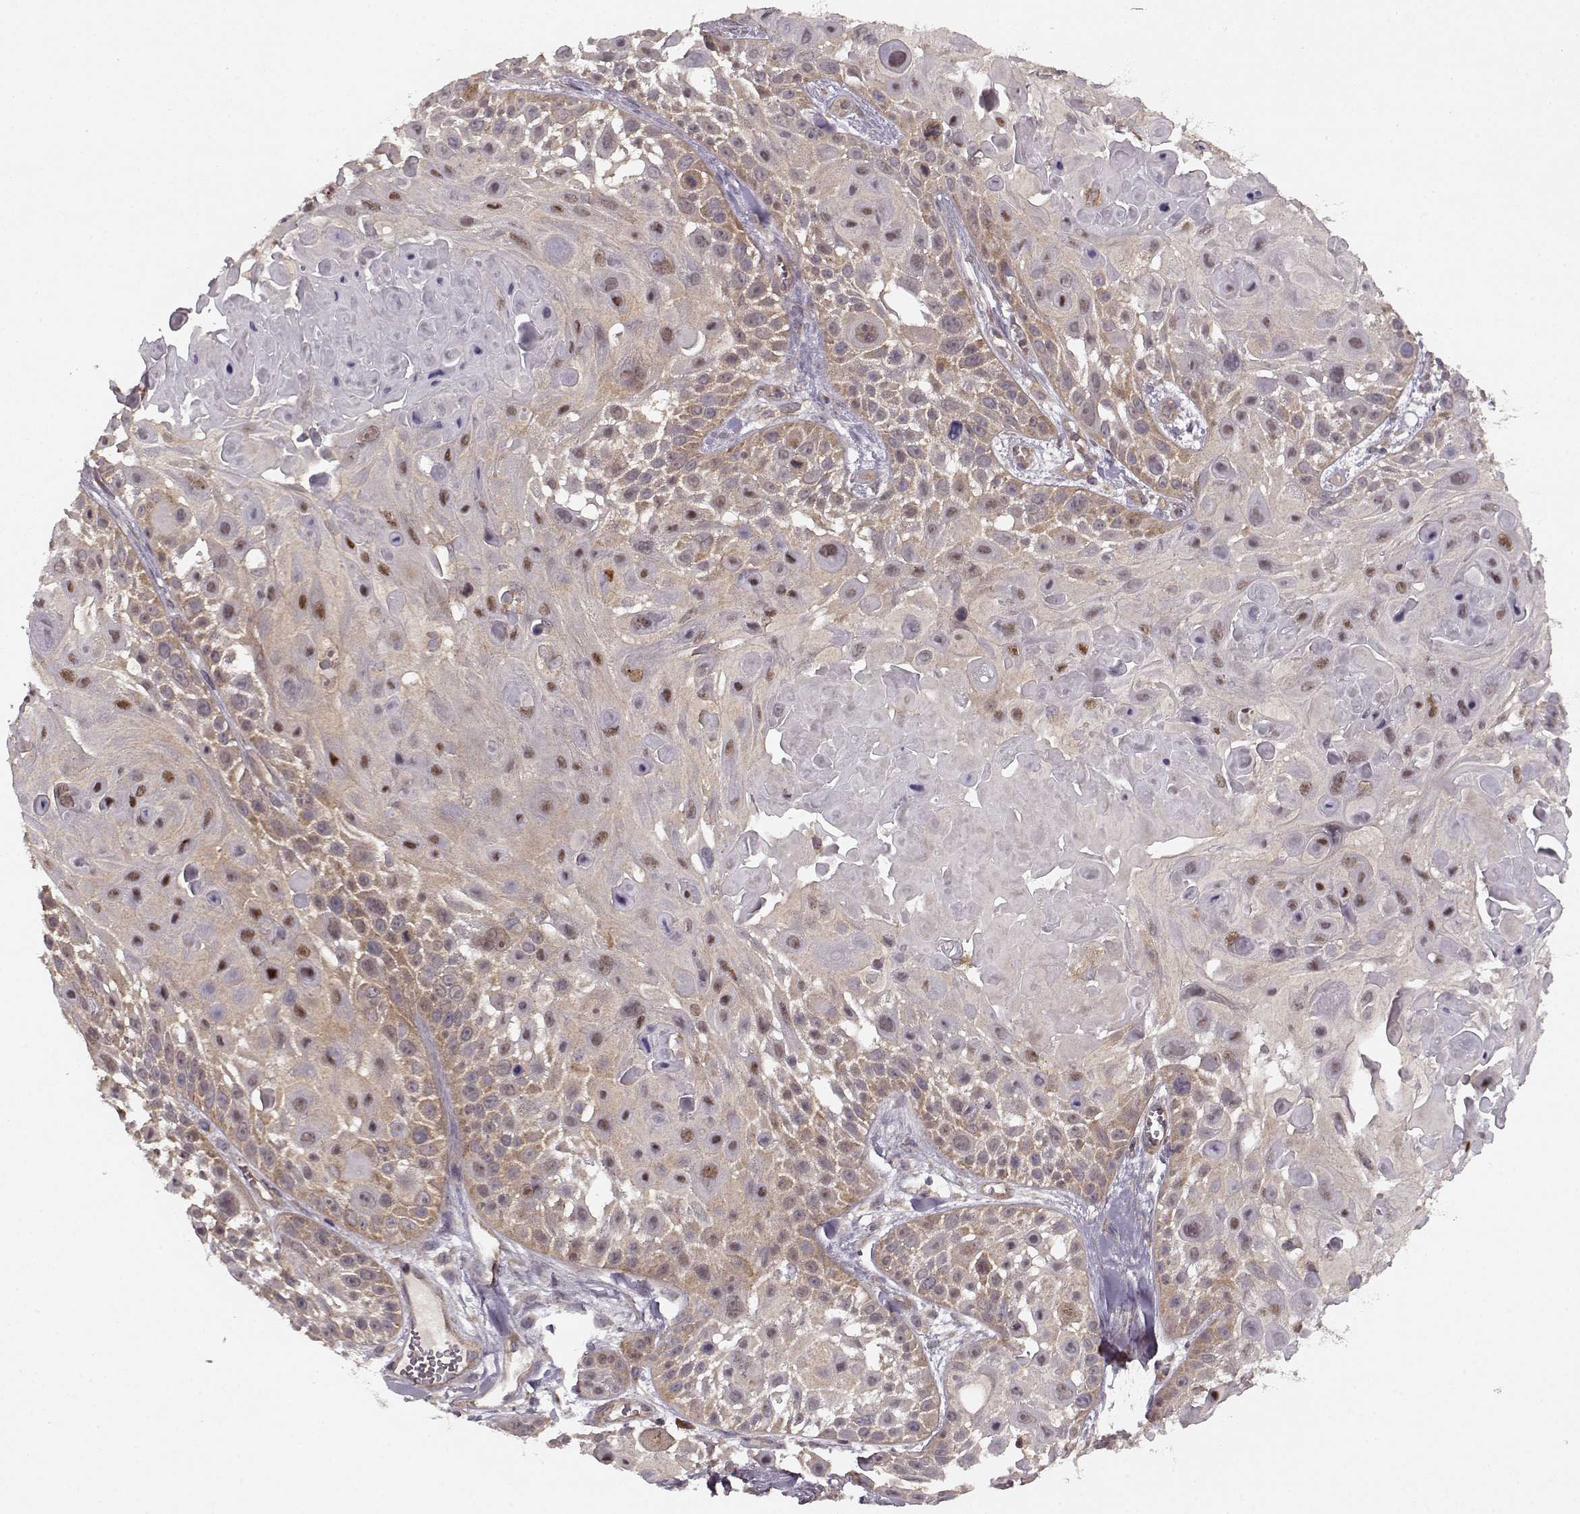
{"staining": {"intensity": "weak", "quantity": "<25%", "location": "cytoplasmic/membranous"}, "tissue": "skin cancer", "cell_type": "Tumor cells", "image_type": "cancer", "snomed": [{"axis": "morphology", "description": "Squamous cell carcinoma, NOS"}, {"axis": "topography", "description": "Skin"}, {"axis": "topography", "description": "Anal"}], "caption": "Histopathology image shows no protein staining in tumor cells of skin squamous cell carcinoma tissue.", "gene": "SLAIN2", "patient": {"sex": "female", "age": 75}}